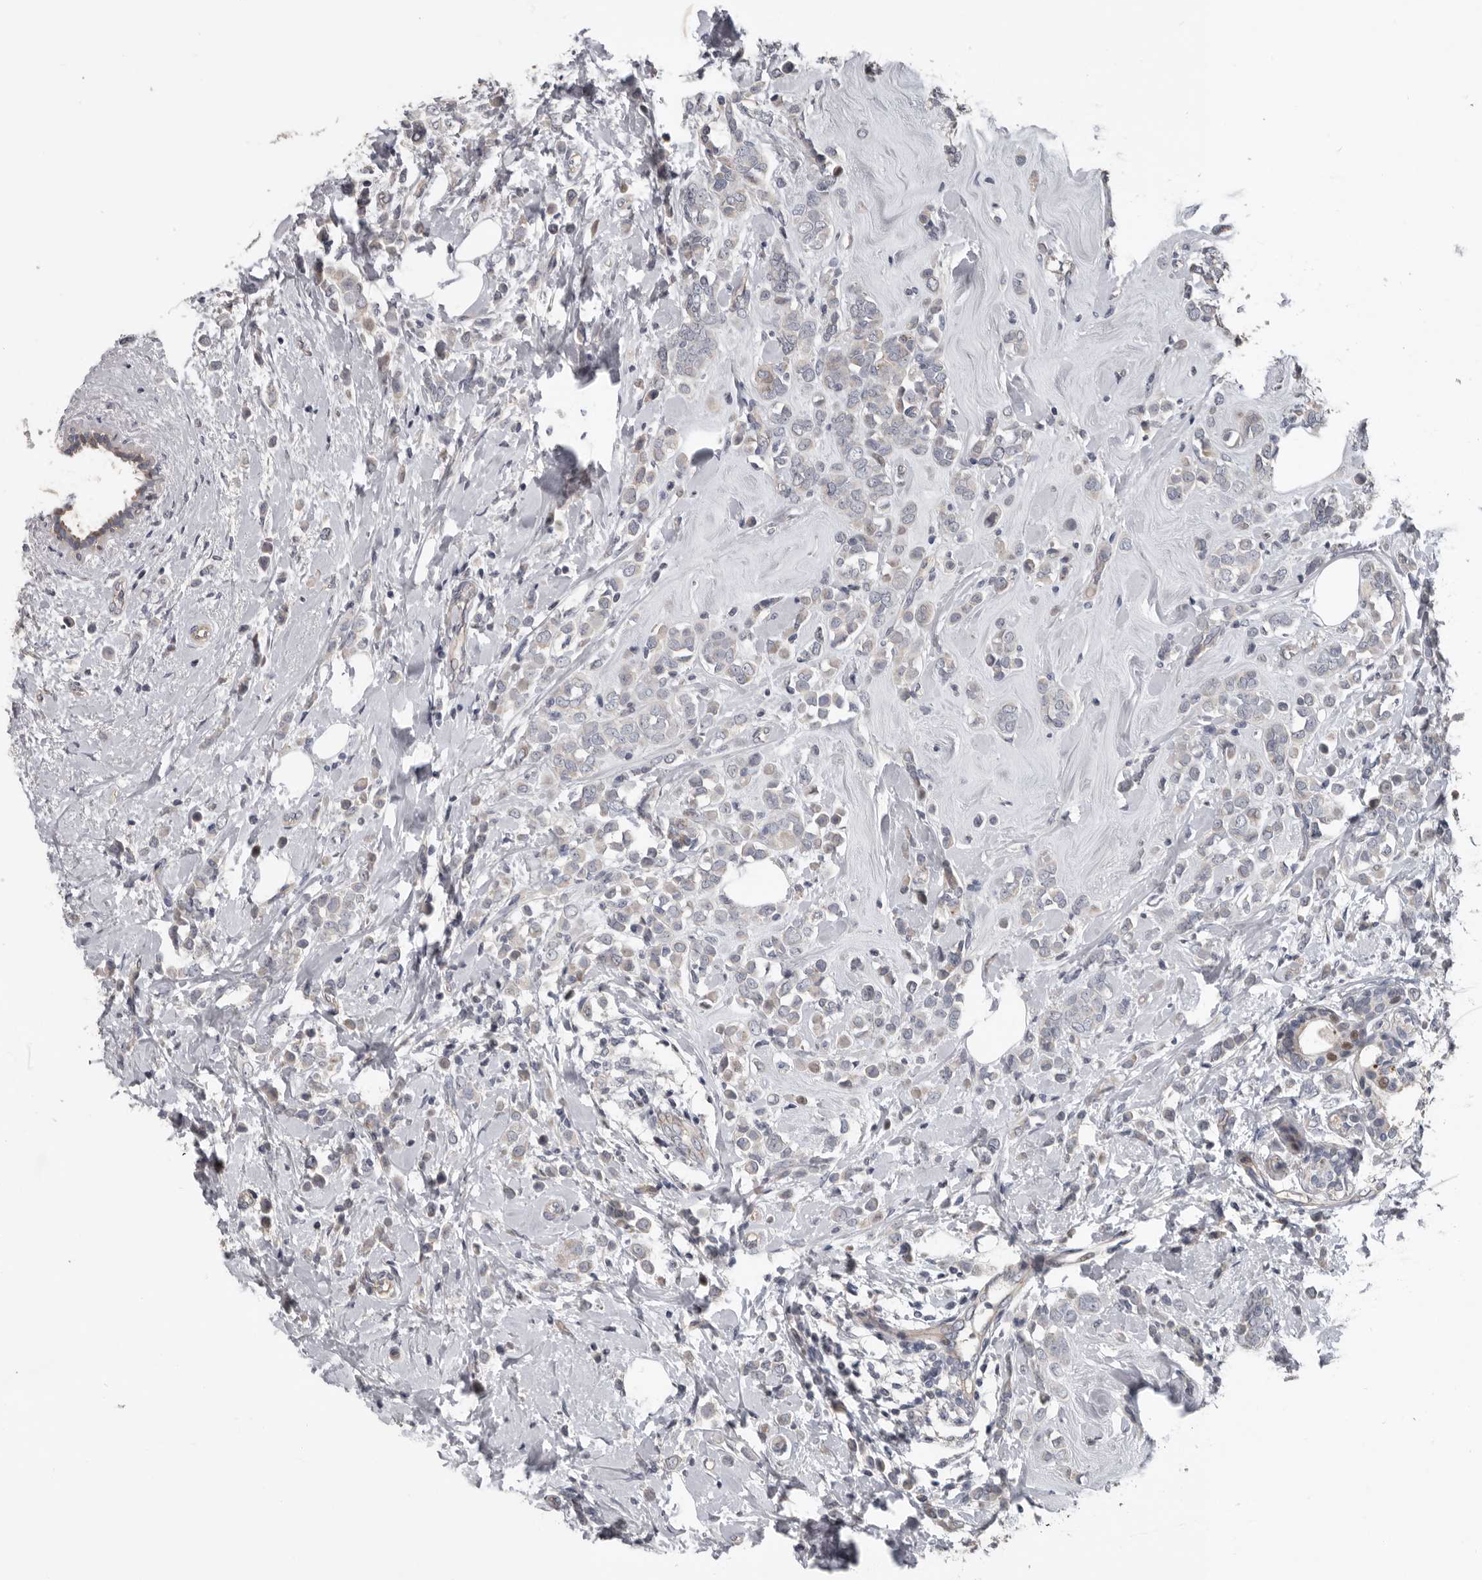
{"staining": {"intensity": "negative", "quantity": "none", "location": "none"}, "tissue": "breast cancer", "cell_type": "Tumor cells", "image_type": "cancer", "snomed": [{"axis": "morphology", "description": "Lobular carcinoma"}, {"axis": "topography", "description": "Breast"}], "caption": "This is an IHC image of lobular carcinoma (breast). There is no staining in tumor cells.", "gene": "RNF217", "patient": {"sex": "female", "age": 47}}